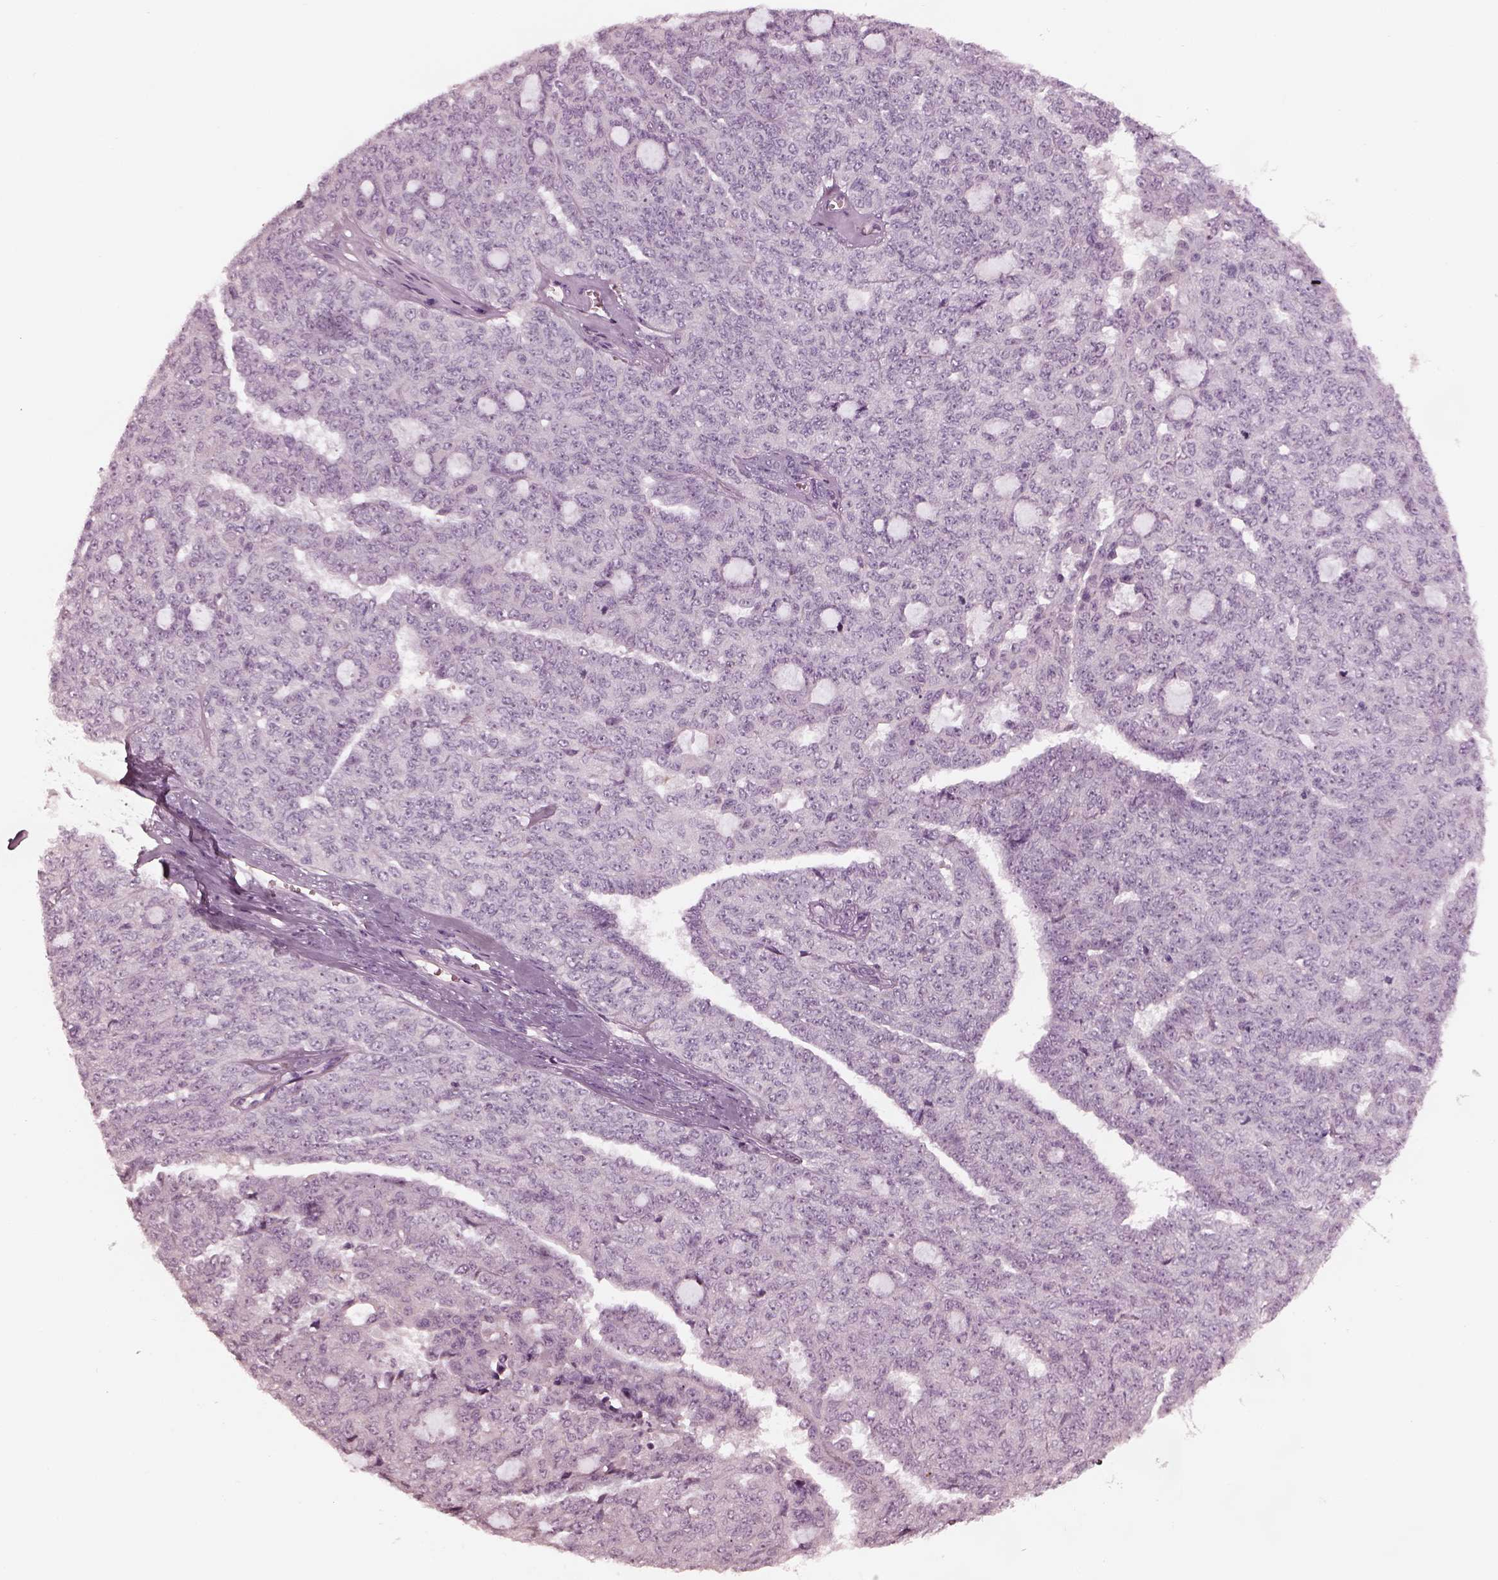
{"staining": {"intensity": "negative", "quantity": "none", "location": "none"}, "tissue": "ovarian cancer", "cell_type": "Tumor cells", "image_type": "cancer", "snomed": [{"axis": "morphology", "description": "Cystadenocarcinoma, serous, NOS"}, {"axis": "topography", "description": "Ovary"}], "caption": "Ovarian serous cystadenocarcinoma was stained to show a protein in brown. There is no significant expression in tumor cells. The staining was performed using DAB to visualize the protein expression in brown, while the nuclei were stained in blue with hematoxylin (Magnification: 20x).", "gene": "MIA", "patient": {"sex": "female", "age": 71}}